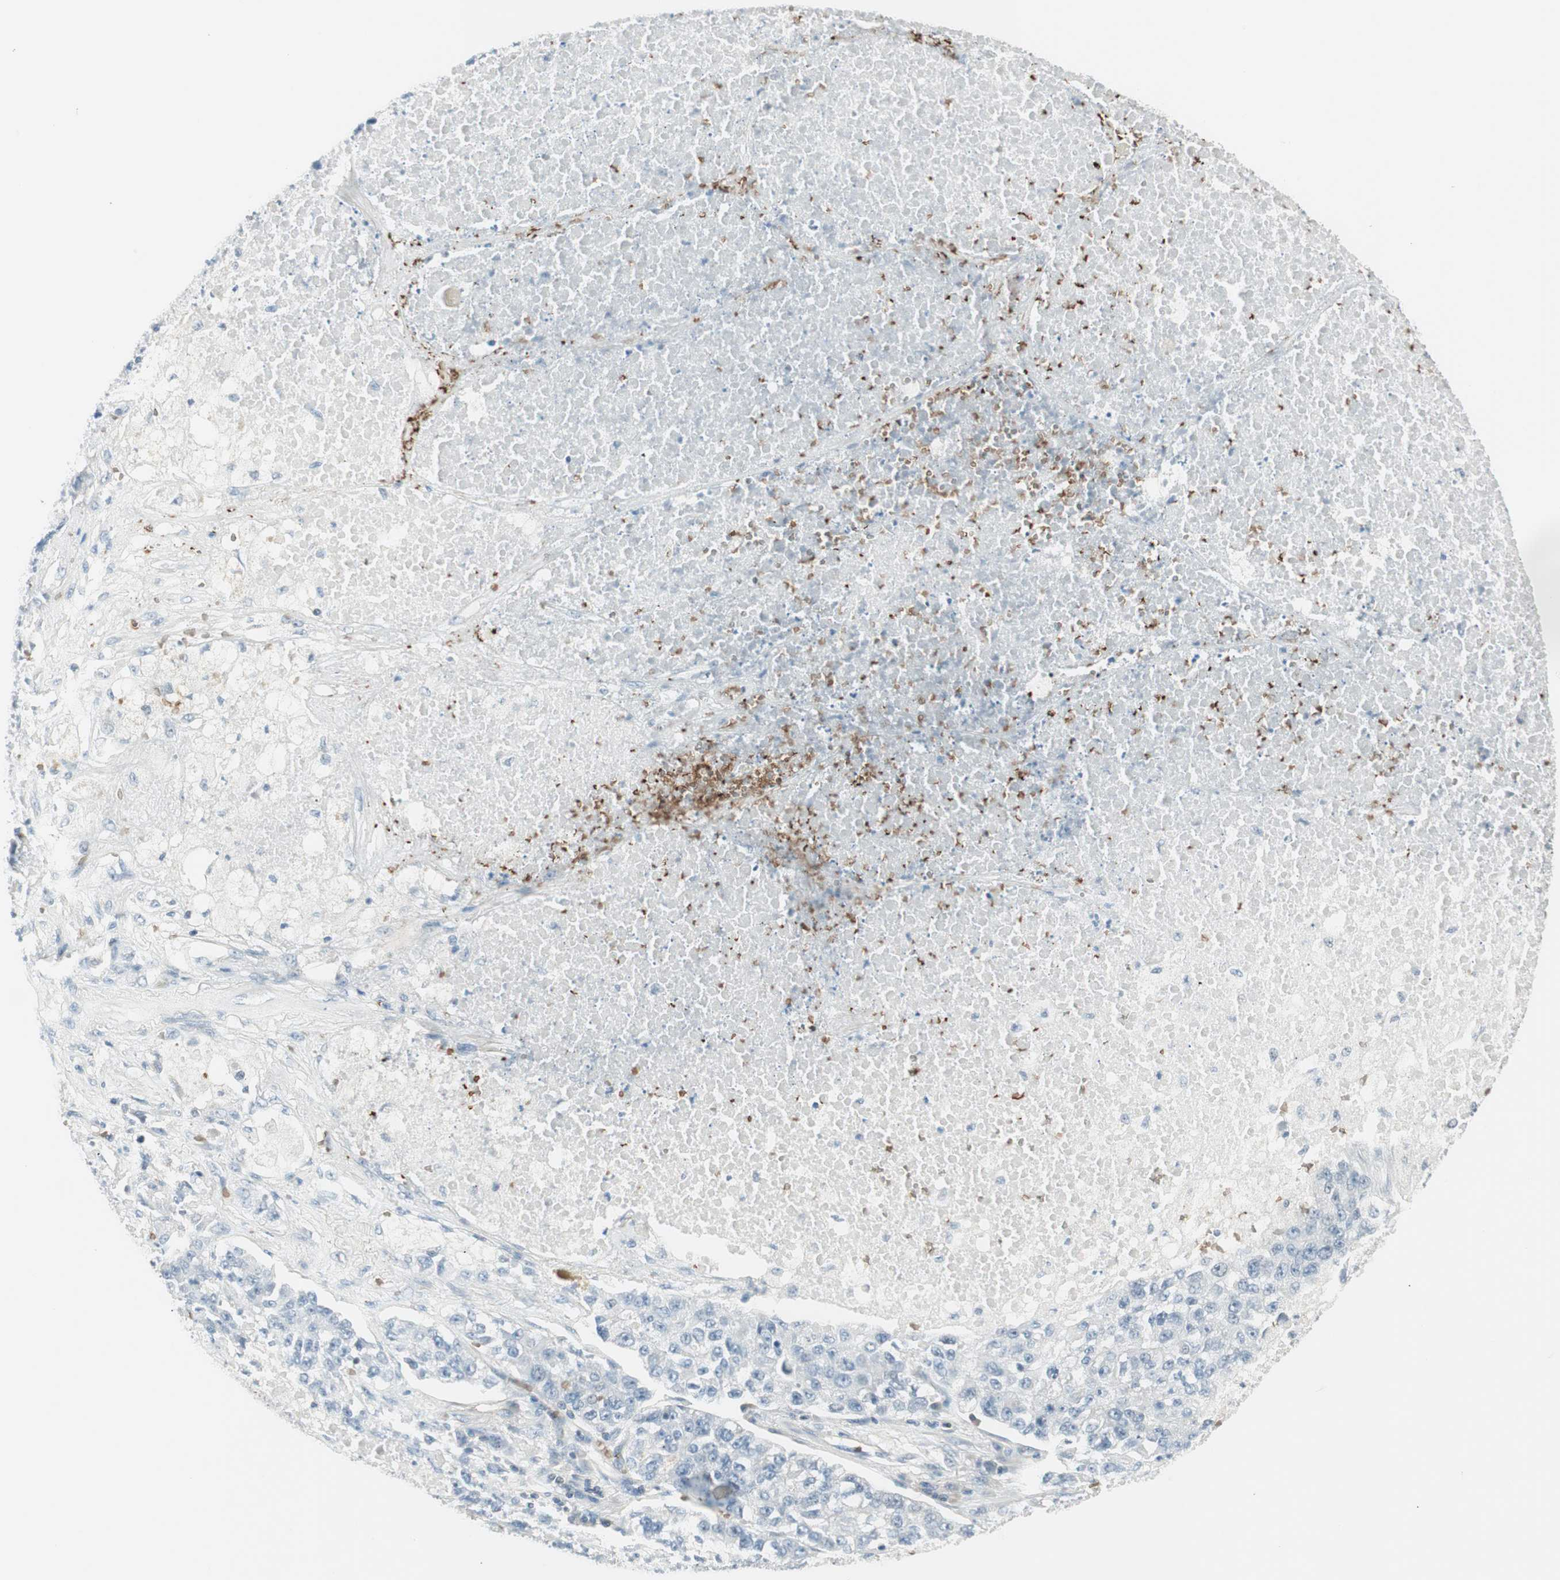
{"staining": {"intensity": "negative", "quantity": "none", "location": "none"}, "tissue": "lung cancer", "cell_type": "Tumor cells", "image_type": "cancer", "snomed": [{"axis": "morphology", "description": "Adenocarcinoma, NOS"}, {"axis": "topography", "description": "Lung"}], "caption": "Lung cancer (adenocarcinoma) was stained to show a protein in brown. There is no significant positivity in tumor cells.", "gene": "MAP4K1", "patient": {"sex": "male", "age": 49}}